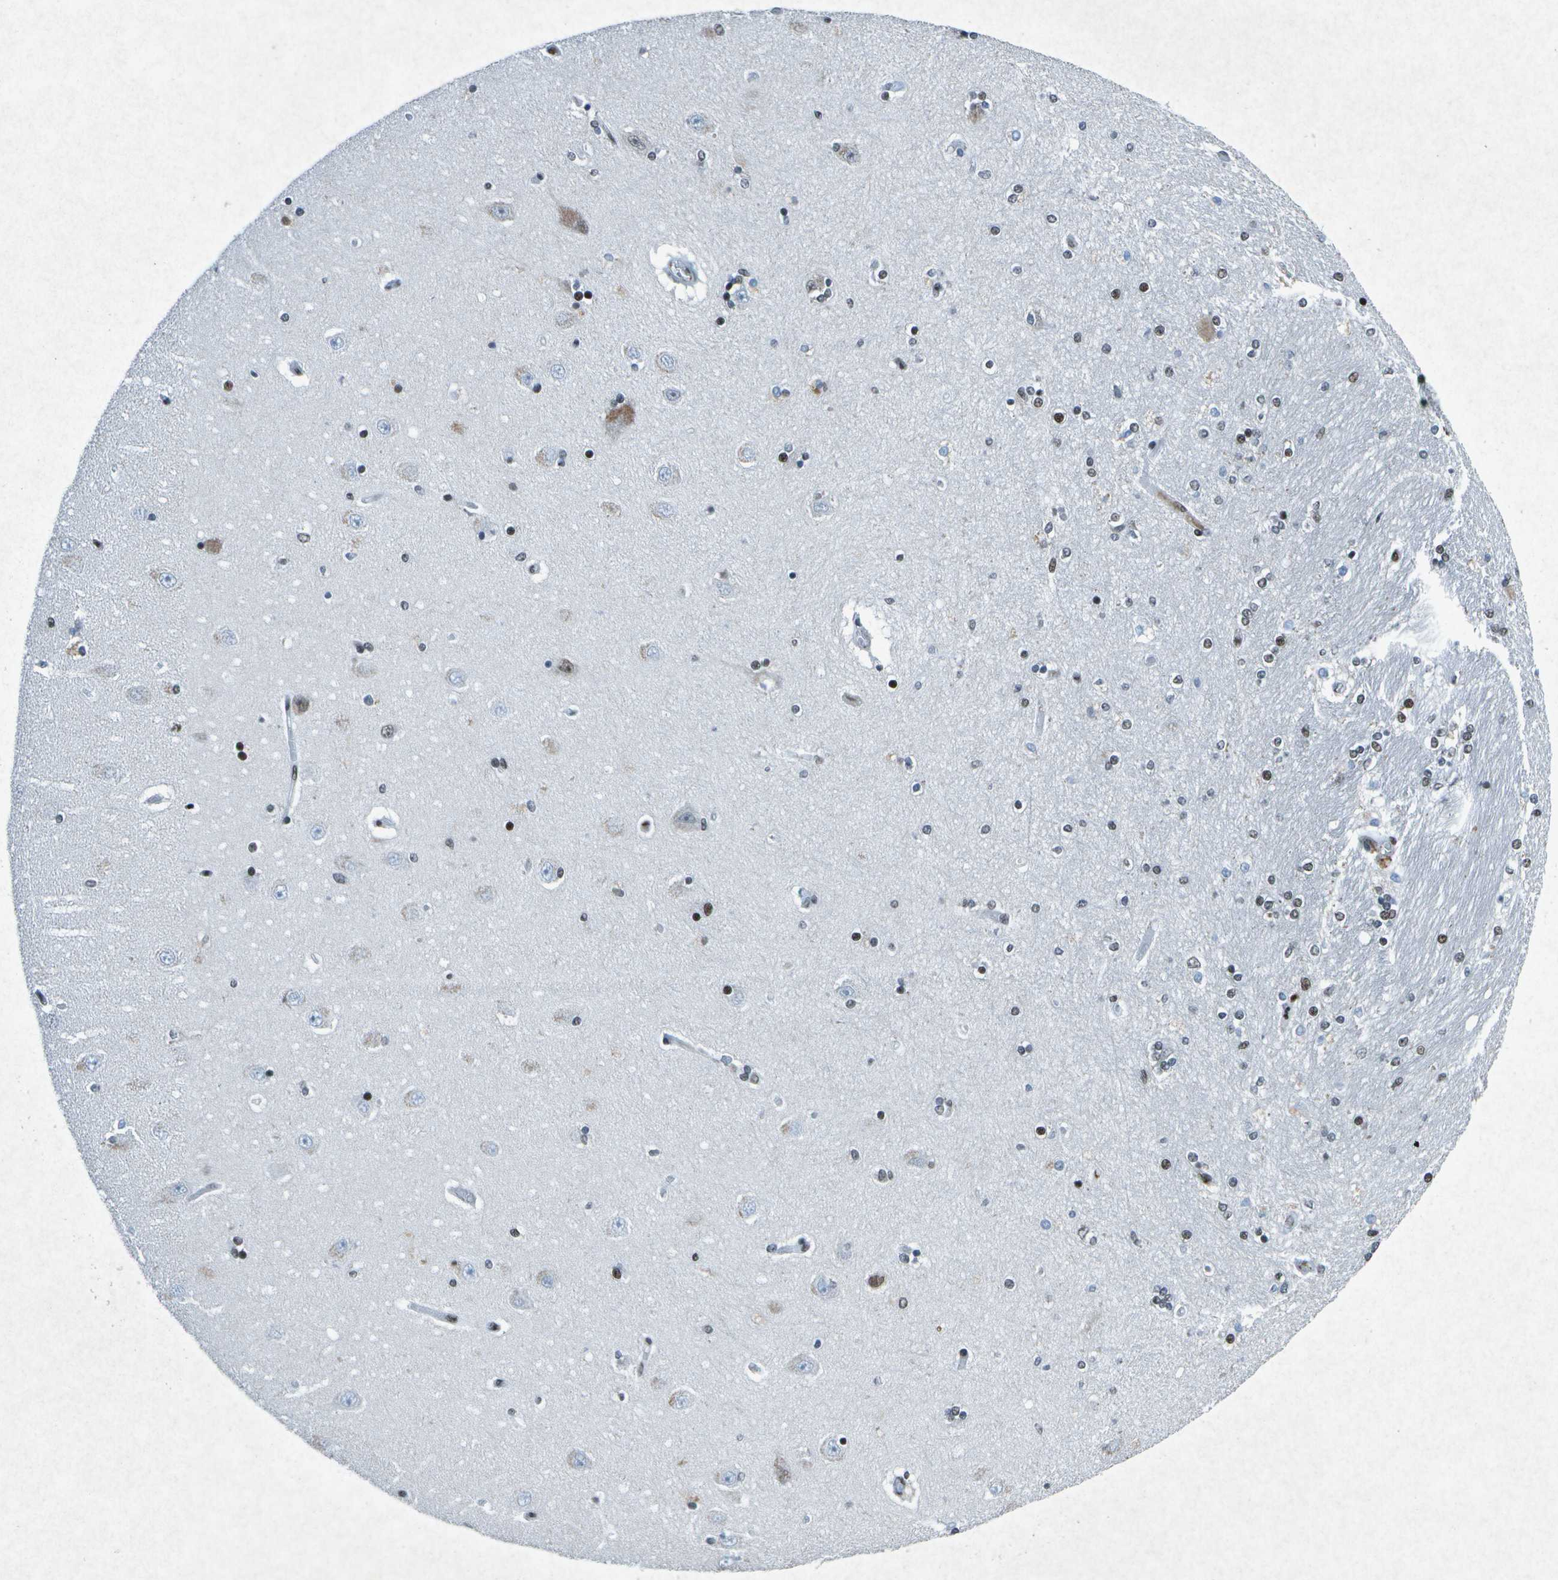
{"staining": {"intensity": "strong", "quantity": "25%-75%", "location": "nuclear"}, "tissue": "hippocampus", "cell_type": "Glial cells", "image_type": "normal", "snomed": [{"axis": "morphology", "description": "Normal tissue, NOS"}, {"axis": "topography", "description": "Hippocampus"}], "caption": "Protein staining of normal hippocampus reveals strong nuclear expression in about 25%-75% of glial cells. Using DAB (brown) and hematoxylin (blue) stains, captured at high magnification using brightfield microscopy.", "gene": "MTA2", "patient": {"sex": "female", "age": 54}}